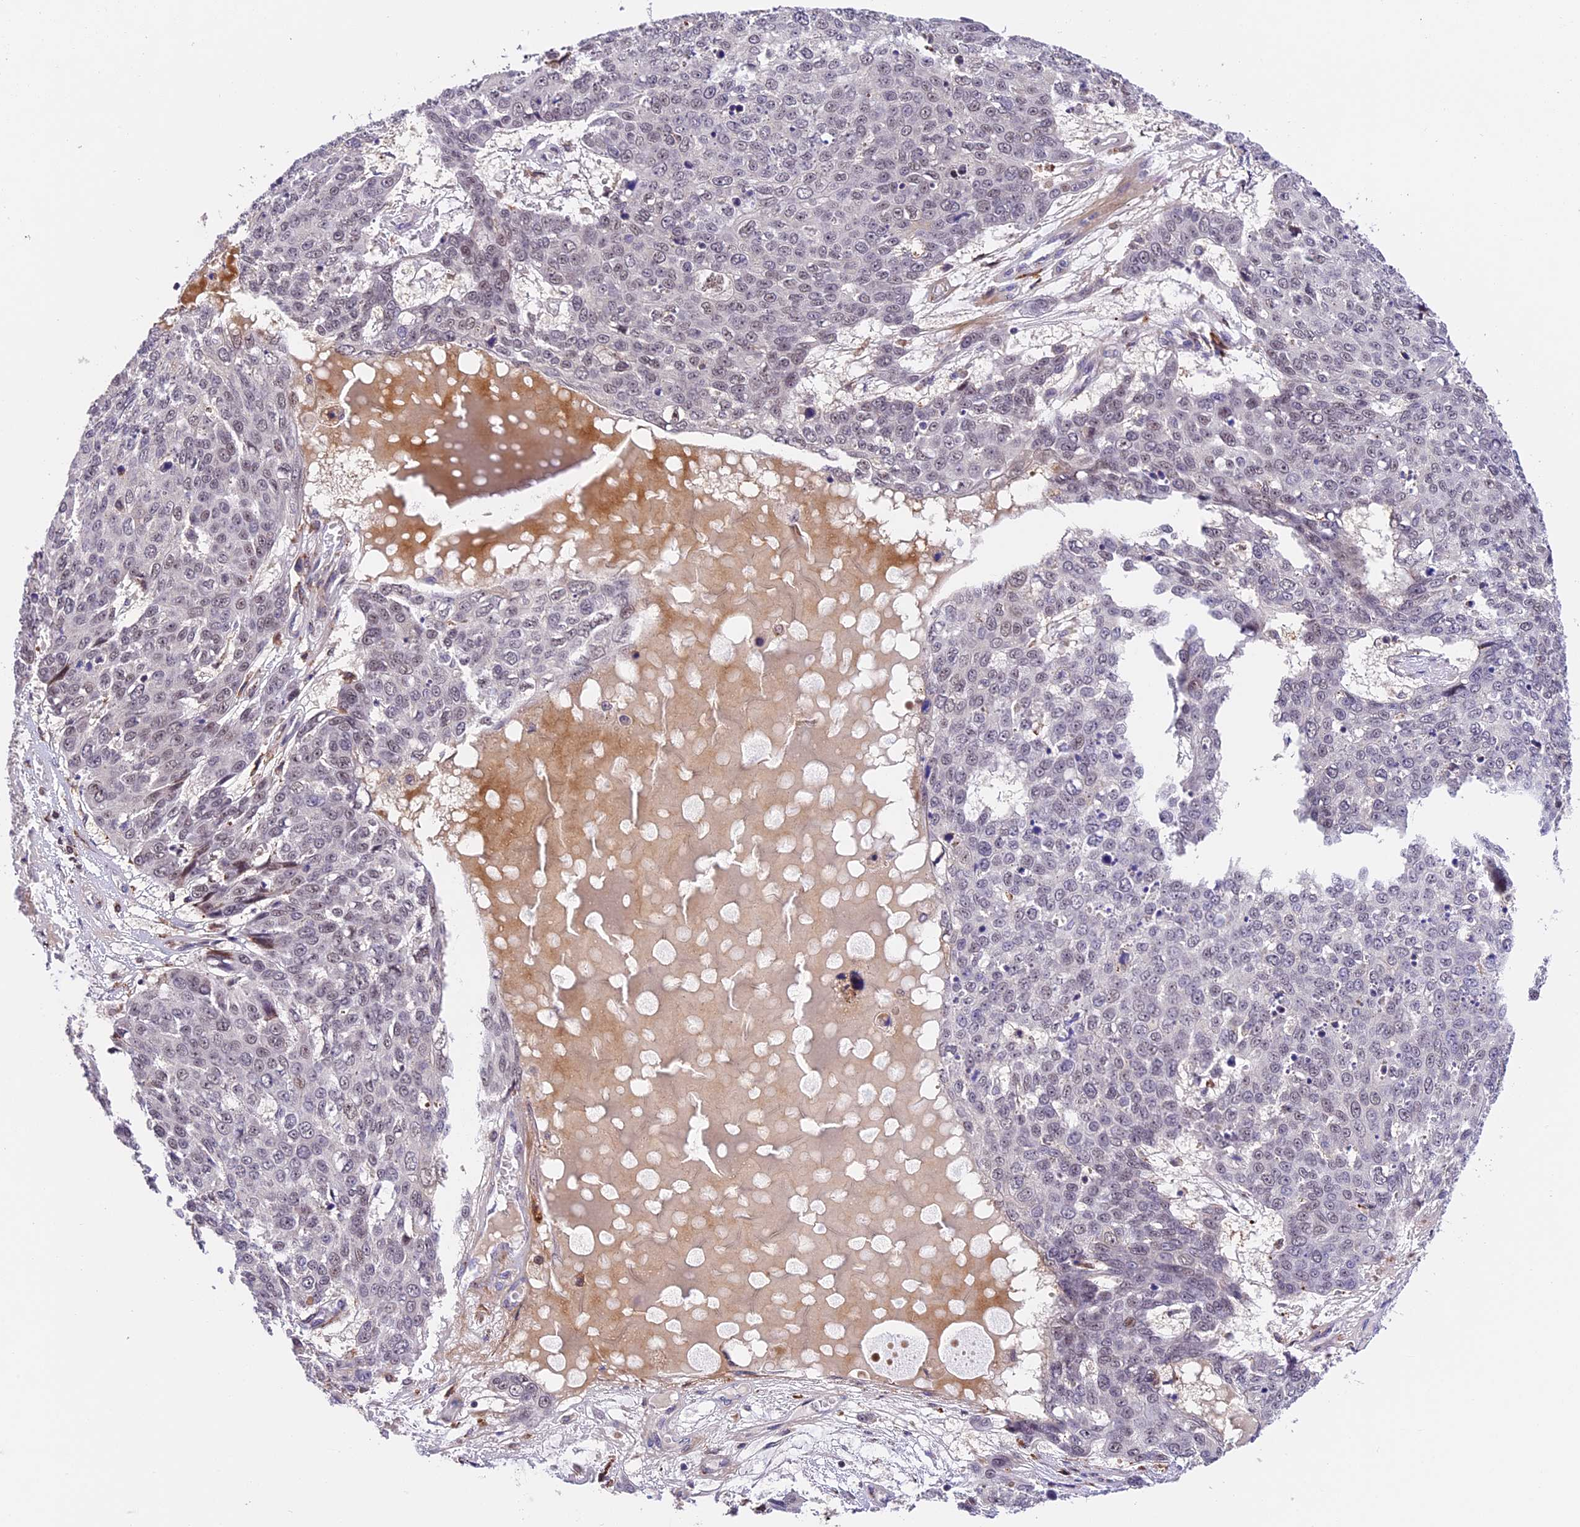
{"staining": {"intensity": "weak", "quantity": "<25%", "location": "nuclear"}, "tissue": "skin cancer", "cell_type": "Tumor cells", "image_type": "cancer", "snomed": [{"axis": "morphology", "description": "Normal tissue, NOS"}, {"axis": "morphology", "description": "Squamous cell carcinoma, NOS"}, {"axis": "topography", "description": "Skin"}], "caption": "Protein analysis of skin cancer reveals no significant expression in tumor cells.", "gene": "FBXO45", "patient": {"sex": "male", "age": 72}}